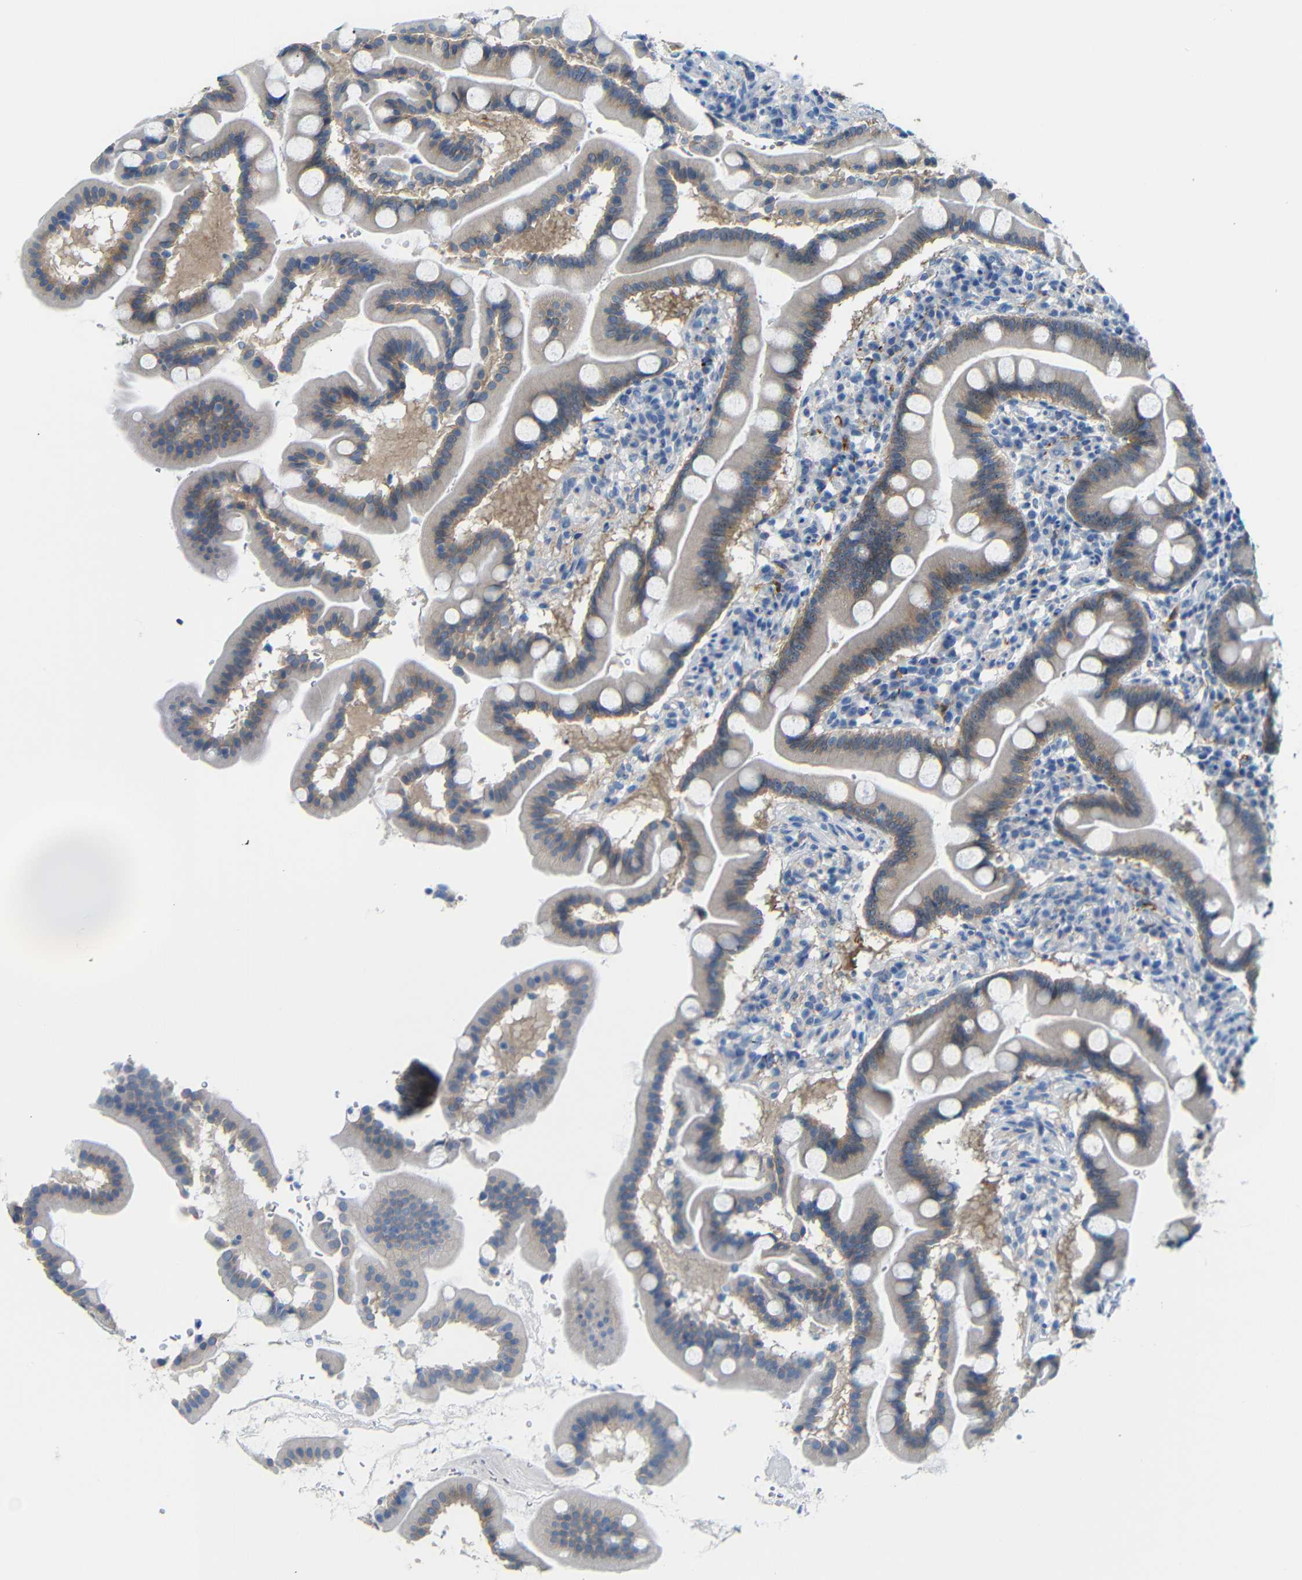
{"staining": {"intensity": "weak", "quantity": "<25%", "location": "cytoplasmic/membranous,nuclear"}, "tissue": "duodenum", "cell_type": "Glandular cells", "image_type": "normal", "snomed": [{"axis": "morphology", "description": "Normal tissue, NOS"}, {"axis": "topography", "description": "Duodenum"}], "caption": "DAB immunohistochemical staining of benign human duodenum reveals no significant expression in glandular cells.", "gene": "C1orf210", "patient": {"sex": "male", "age": 50}}